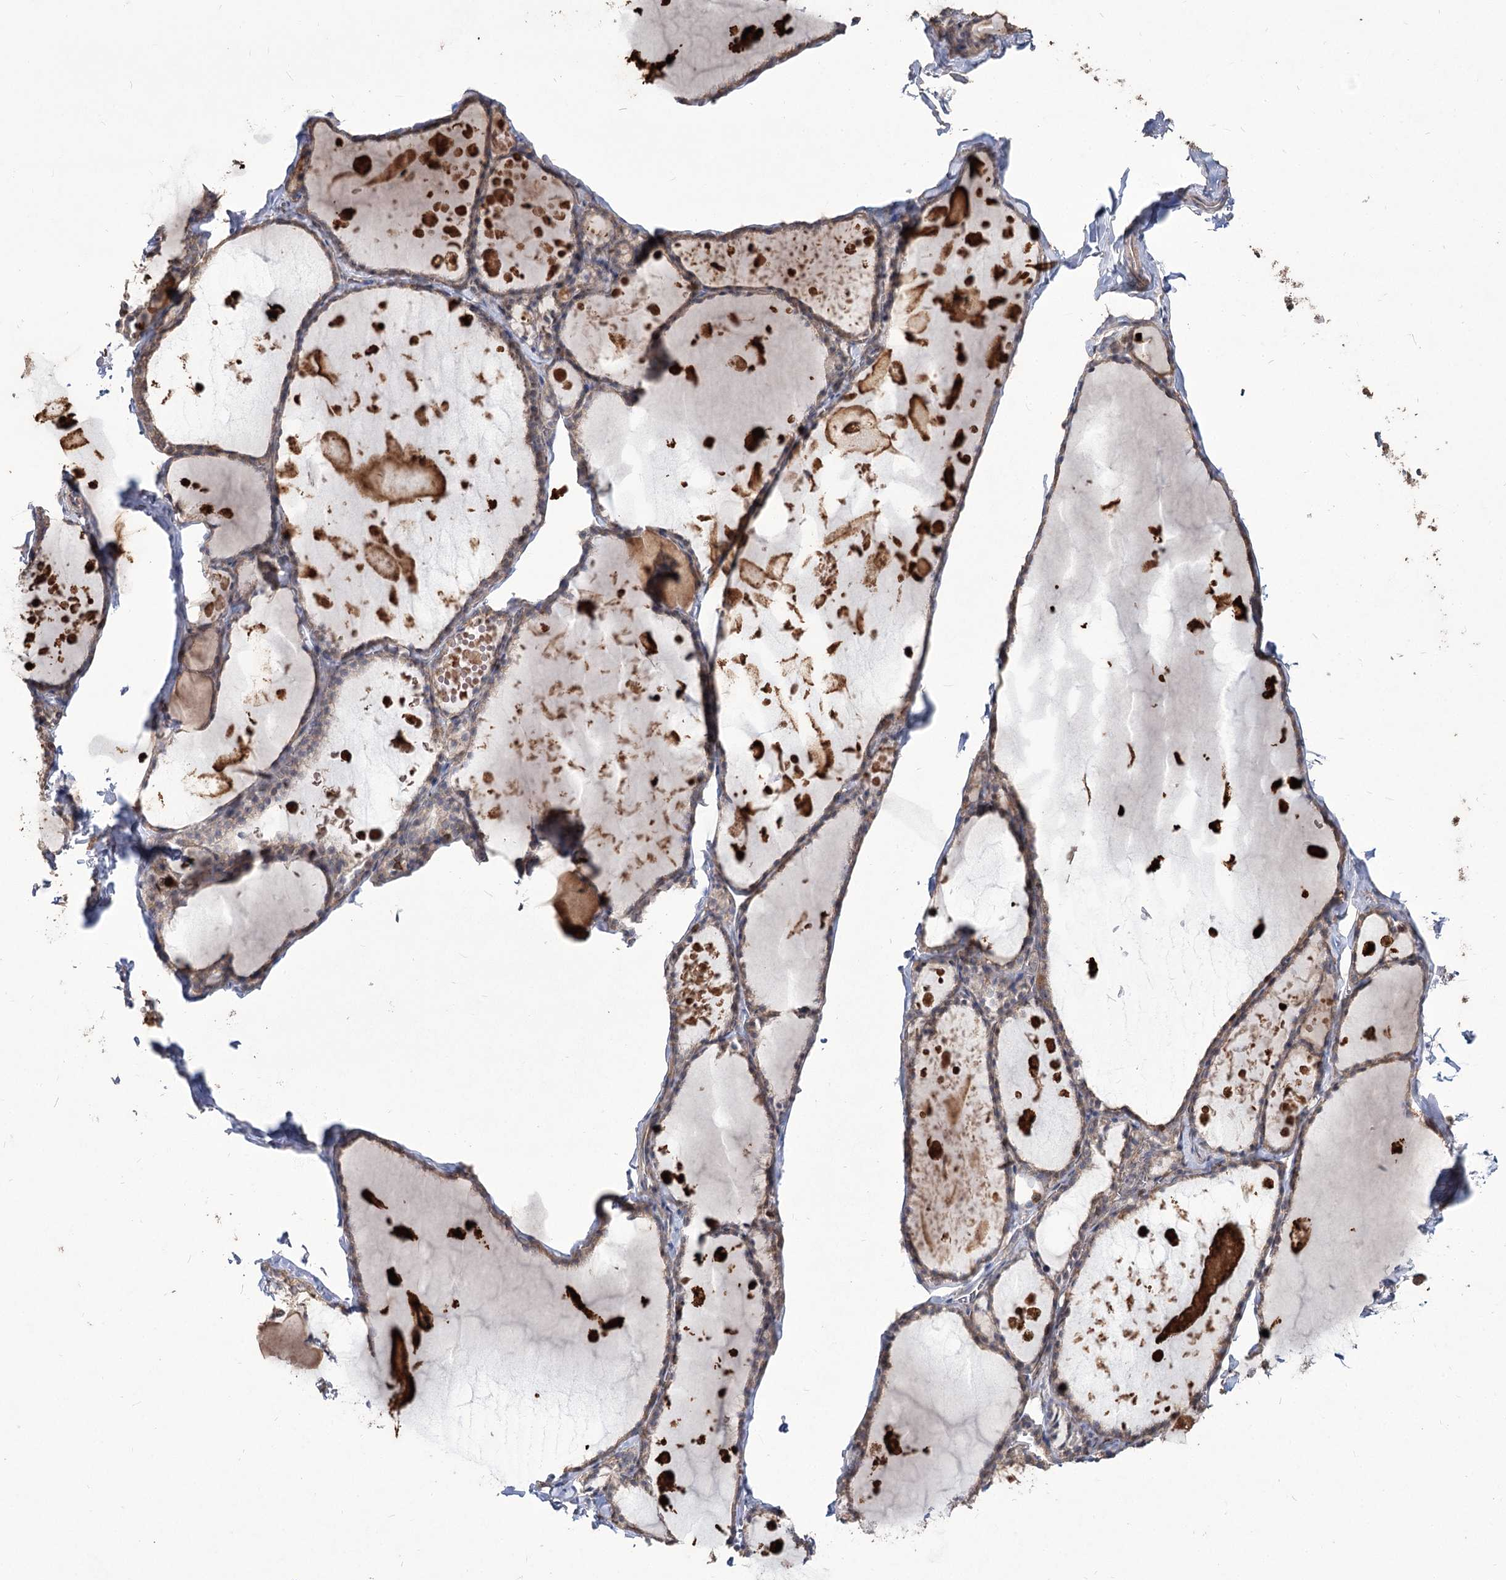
{"staining": {"intensity": "weak", "quantity": ">75%", "location": "cytoplasmic/membranous"}, "tissue": "thyroid gland", "cell_type": "Glandular cells", "image_type": "normal", "snomed": [{"axis": "morphology", "description": "Normal tissue, NOS"}, {"axis": "topography", "description": "Thyroid gland"}], "caption": "Thyroid gland stained with DAB IHC demonstrates low levels of weak cytoplasmic/membranous staining in about >75% of glandular cells.", "gene": "STK17B", "patient": {"sex": "male", "age": 56}}